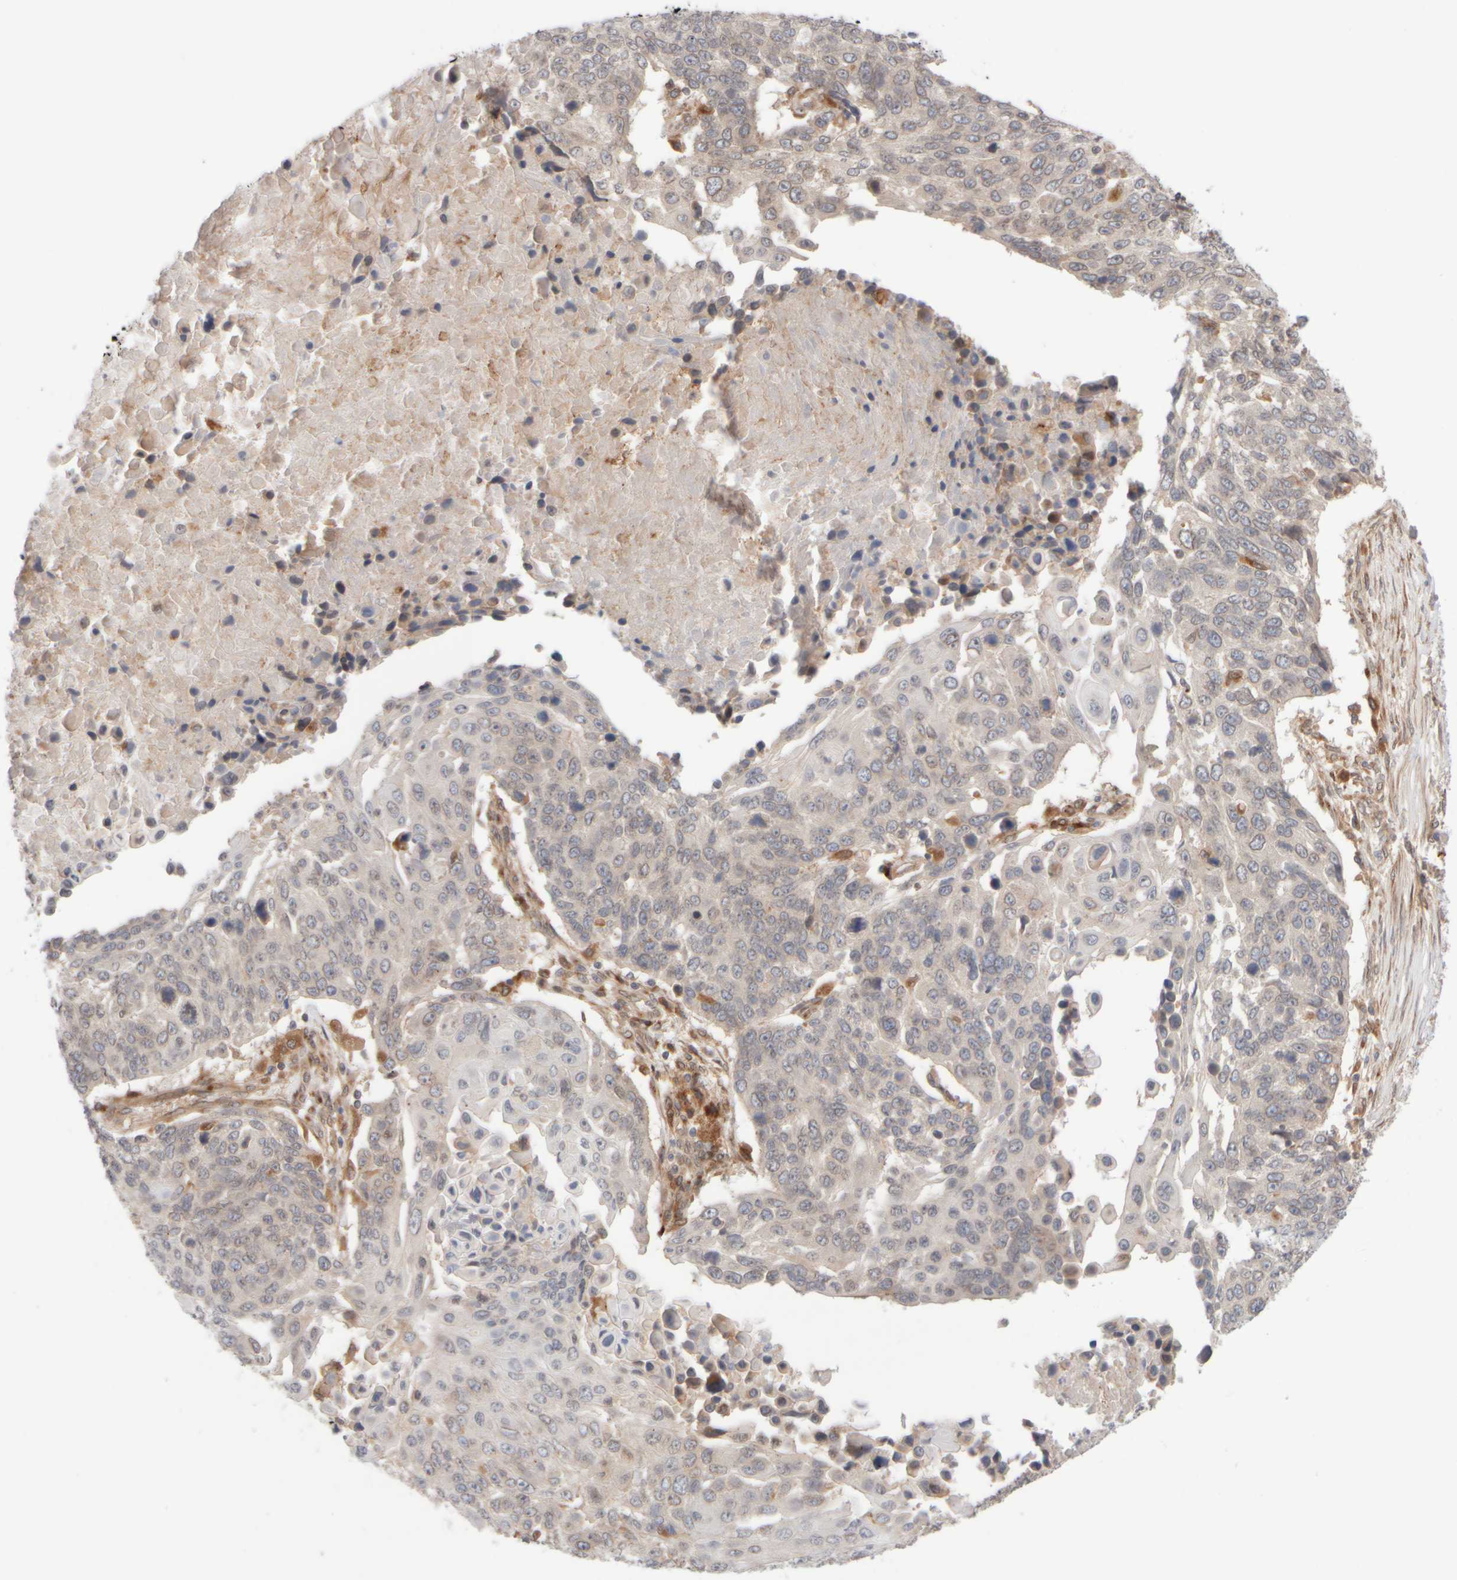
{"staining": {"intensity": "negative", "quantity": "none", "location": "none"}, "tissue": "lung cancer", "cell_type": "Tumor cells", "image_type": "cancer", "snomed": [{"axis": "morphology", "description": "Squamous cell carcinoma, NOS"}, {"axis": "topography", "description": "Lung"}], "caption": "A histopathology image of lung squamous cell carcinoma stained for a protein demonstrates no brown staining in tumor cells.", "gene": "GCN1", "patient": {"sex": "male", "age": 66}}